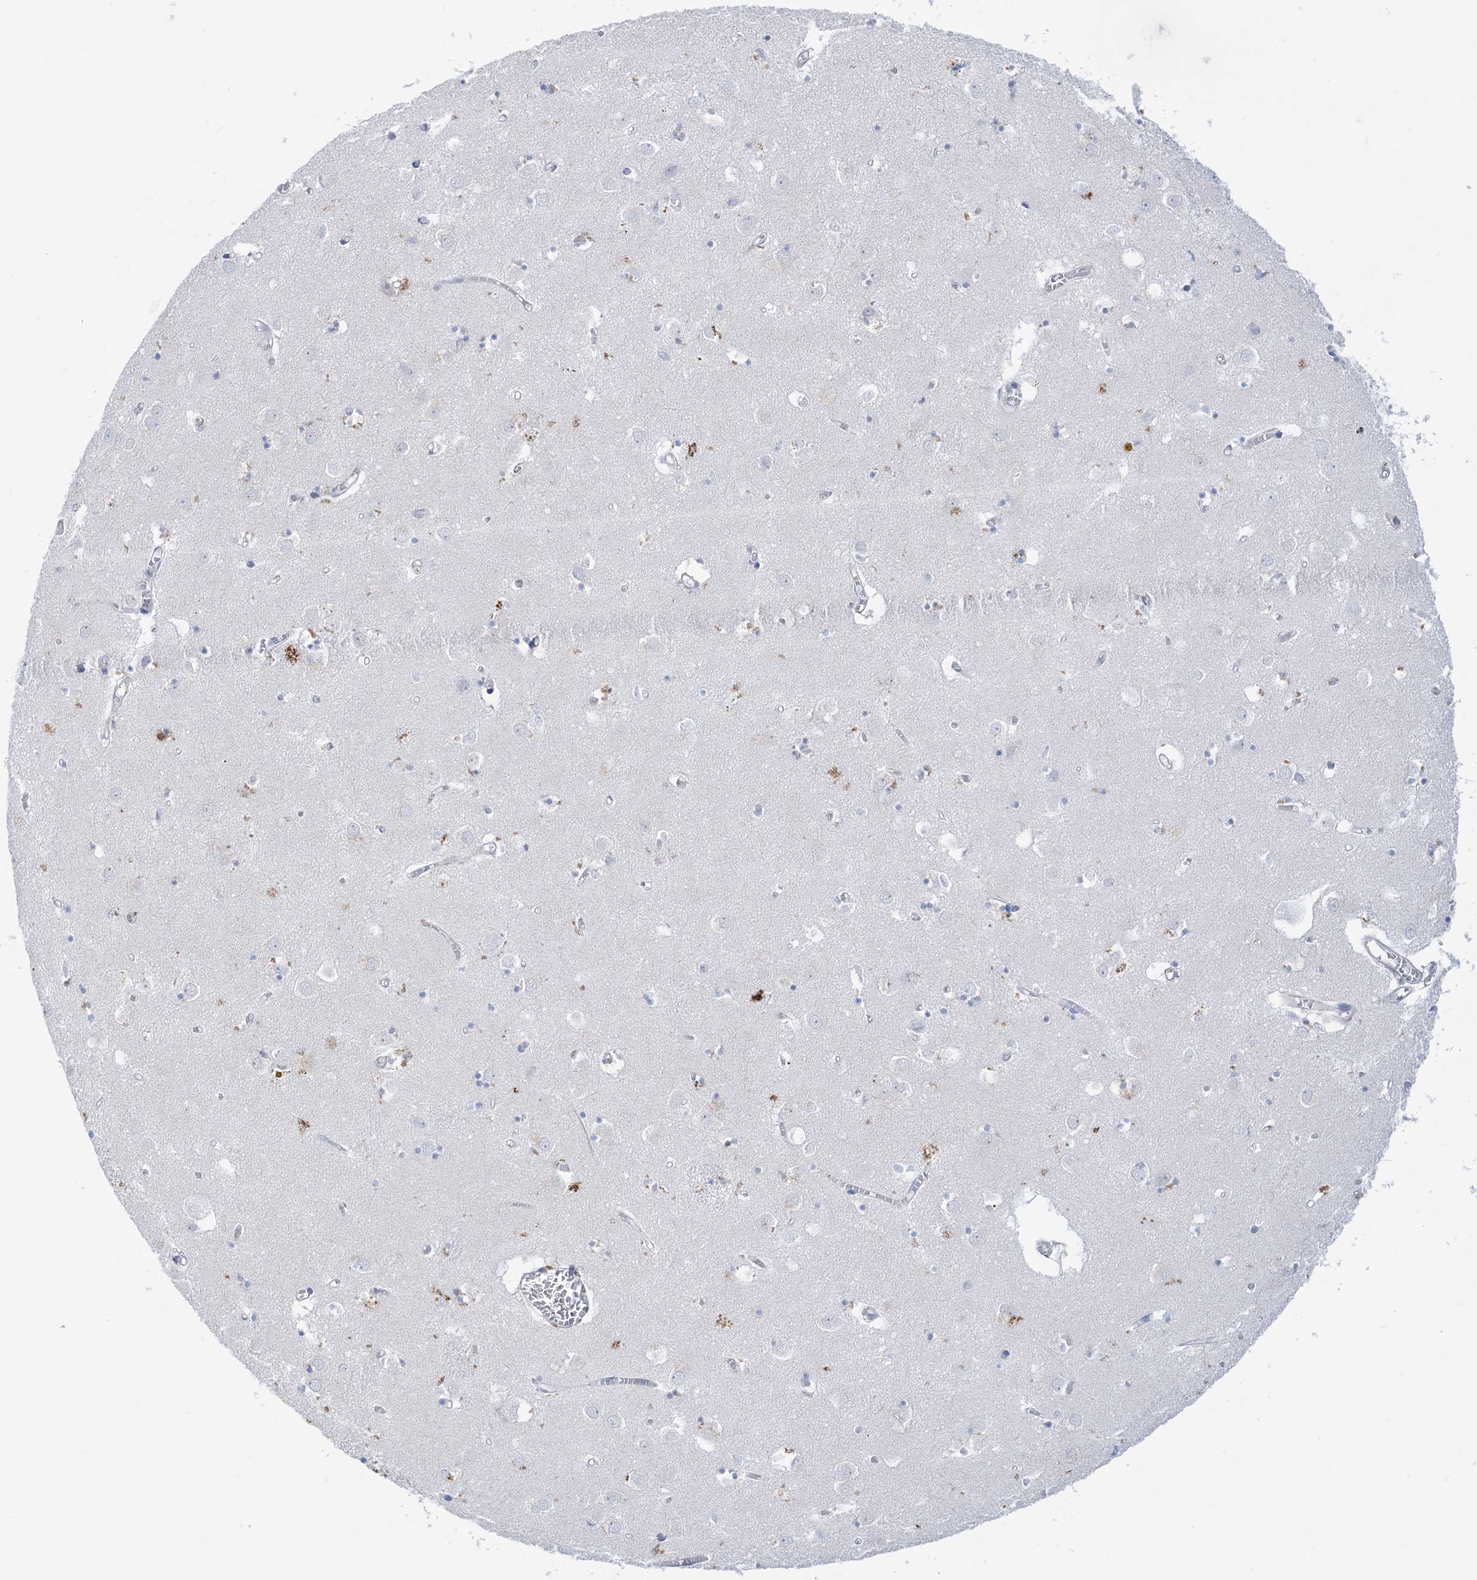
{"staining": {"intensity": "negative", "quantity": "none", "location": "none"}, "tissue": "caudate", "cell_type": "Glial cells", "image_type": "normal", "snomed": [{"axis": "morphology", "description": "Normal tissue, NOS"}, {"axis": "topography", "description": "Lateral ventricle wall"}], "caption": "Immunohistochemical staining of normal human caudate displays no significant expression in glial cells.", "gene": "ATP11C", "patient": {"sex": "male", "age": 70}}